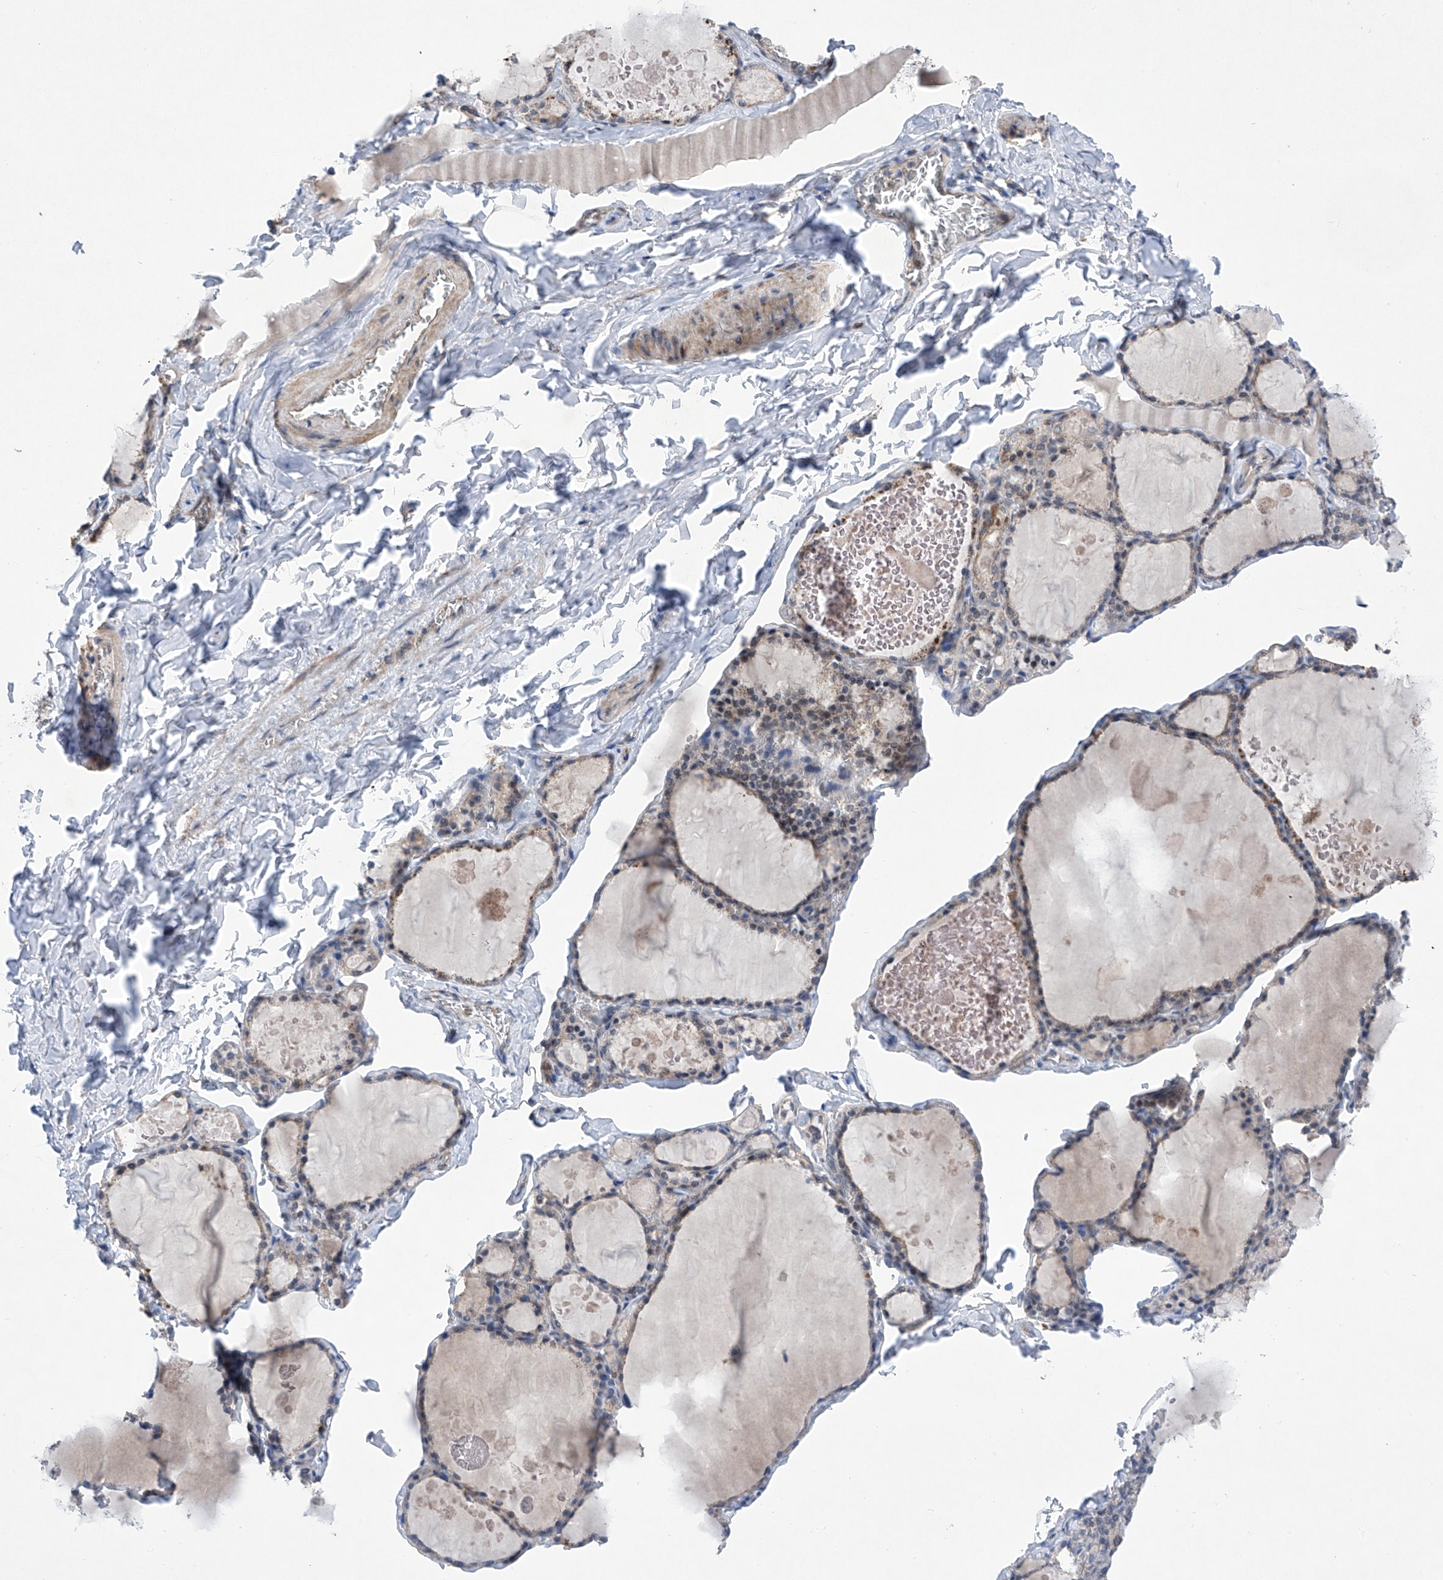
{"staining": {"intensity": "weak", "quantity": "<25%", "location": "cytoplasmic/membranous"}, "tissue": "thyroid gland", "cell_type": "Glandular cells", "image_type": "normal", "snomed": [{"axis": "morphology", "description": "Normal tissue, NOS"}, {"axis": "topography", "description": "Thyroid gland"}], "caption": "Thyroid gland was stained to show a protein in brown. There is no significant staining in glandular cells.", "gene": "KIFC2", "patient": {"sex": "male", "age": 56}}